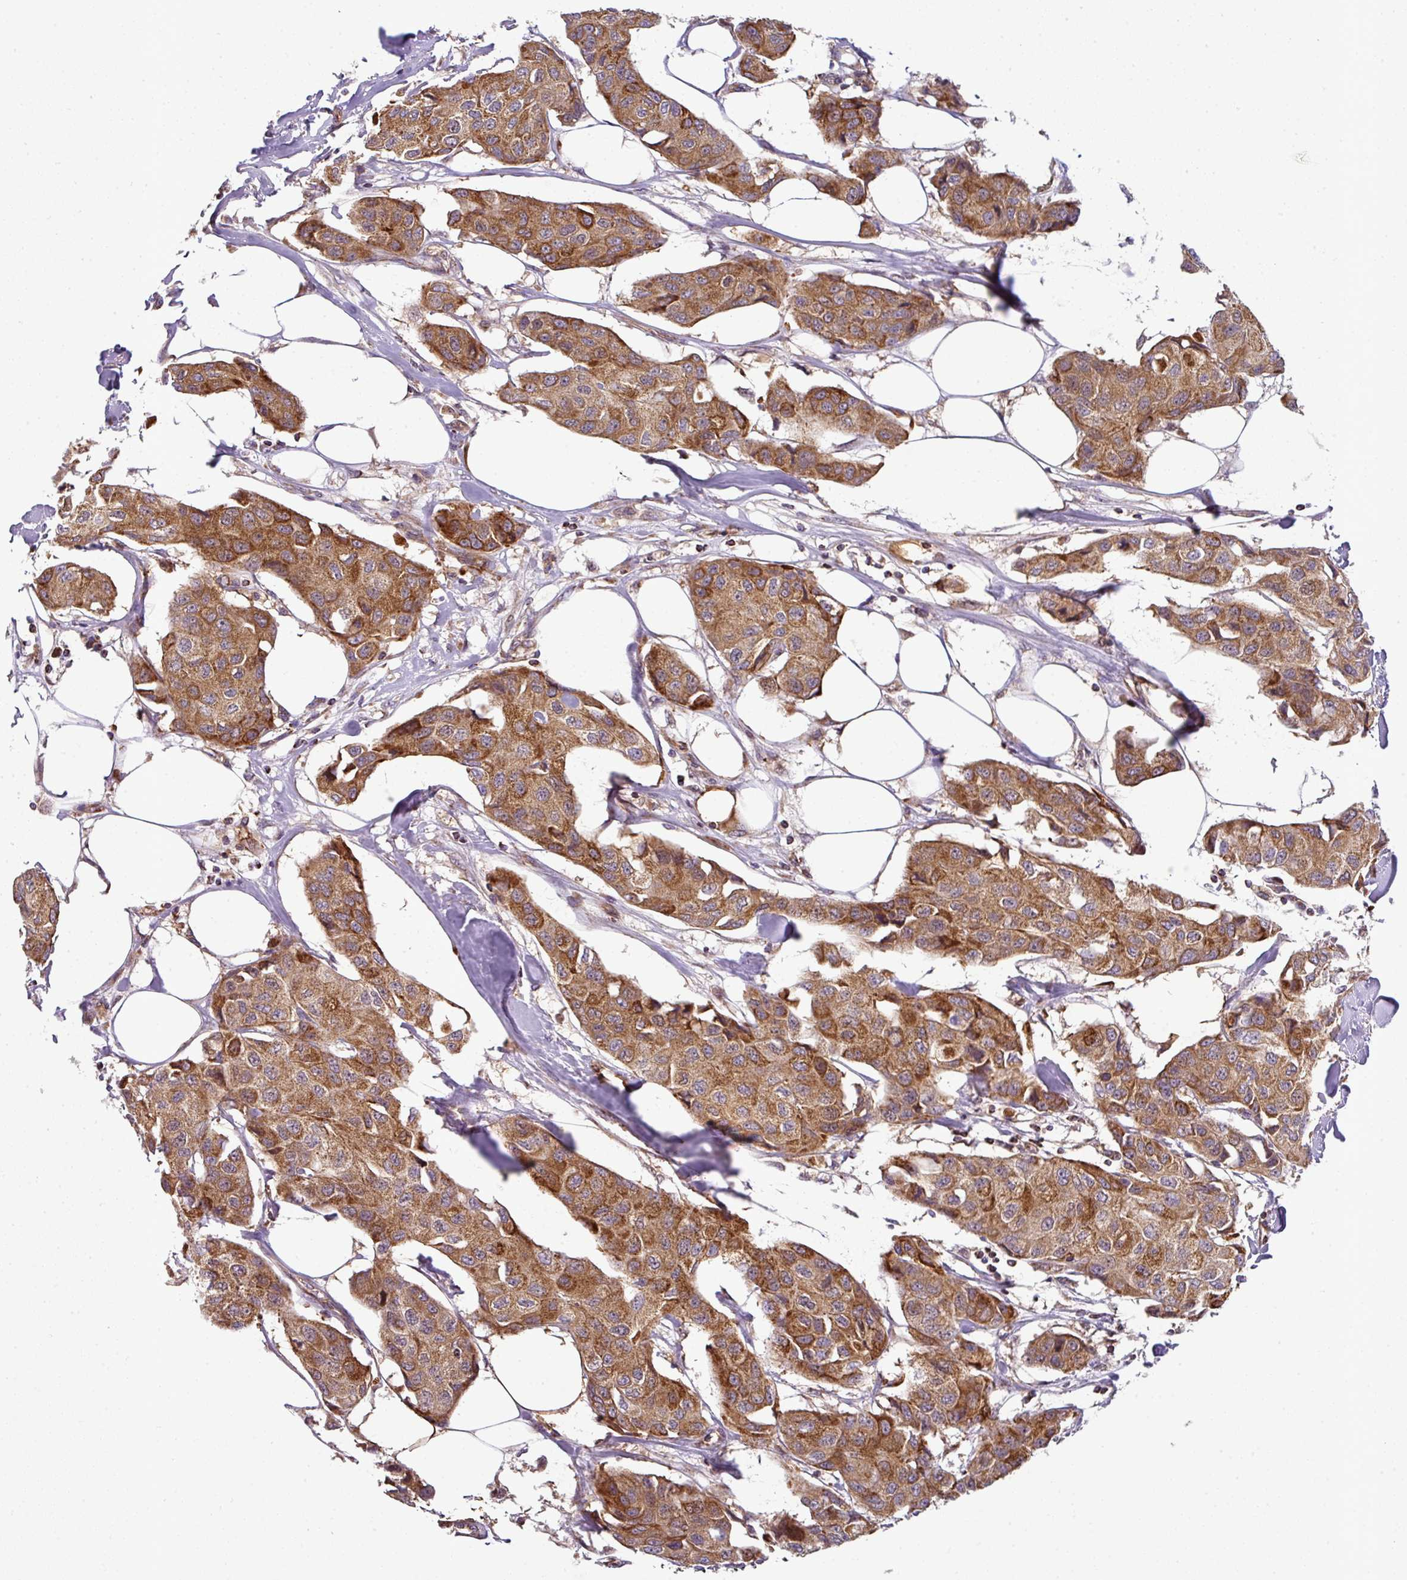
{"staining": {"intensity": "moderate", "quantity": ">75%", "location": "cytoplasmic/membranous"}, "tissue": "breast cancer", "cell_type": "Tumor cells", "image_type": "cancer", "snomed": [{"axis": "morphology", "description": "Duct carcinoma"}, {"axis": "topography", "description": "Breast"}], "caption": "Invasive ductal carcinoma (breast) stained for a protein (brown) reveals moderate cytoplasmic/membranous positive staining in approximately >75% of tumor cells.", "gene": "PRELID3B", "patient": {"sex": "female", "age": 80}}